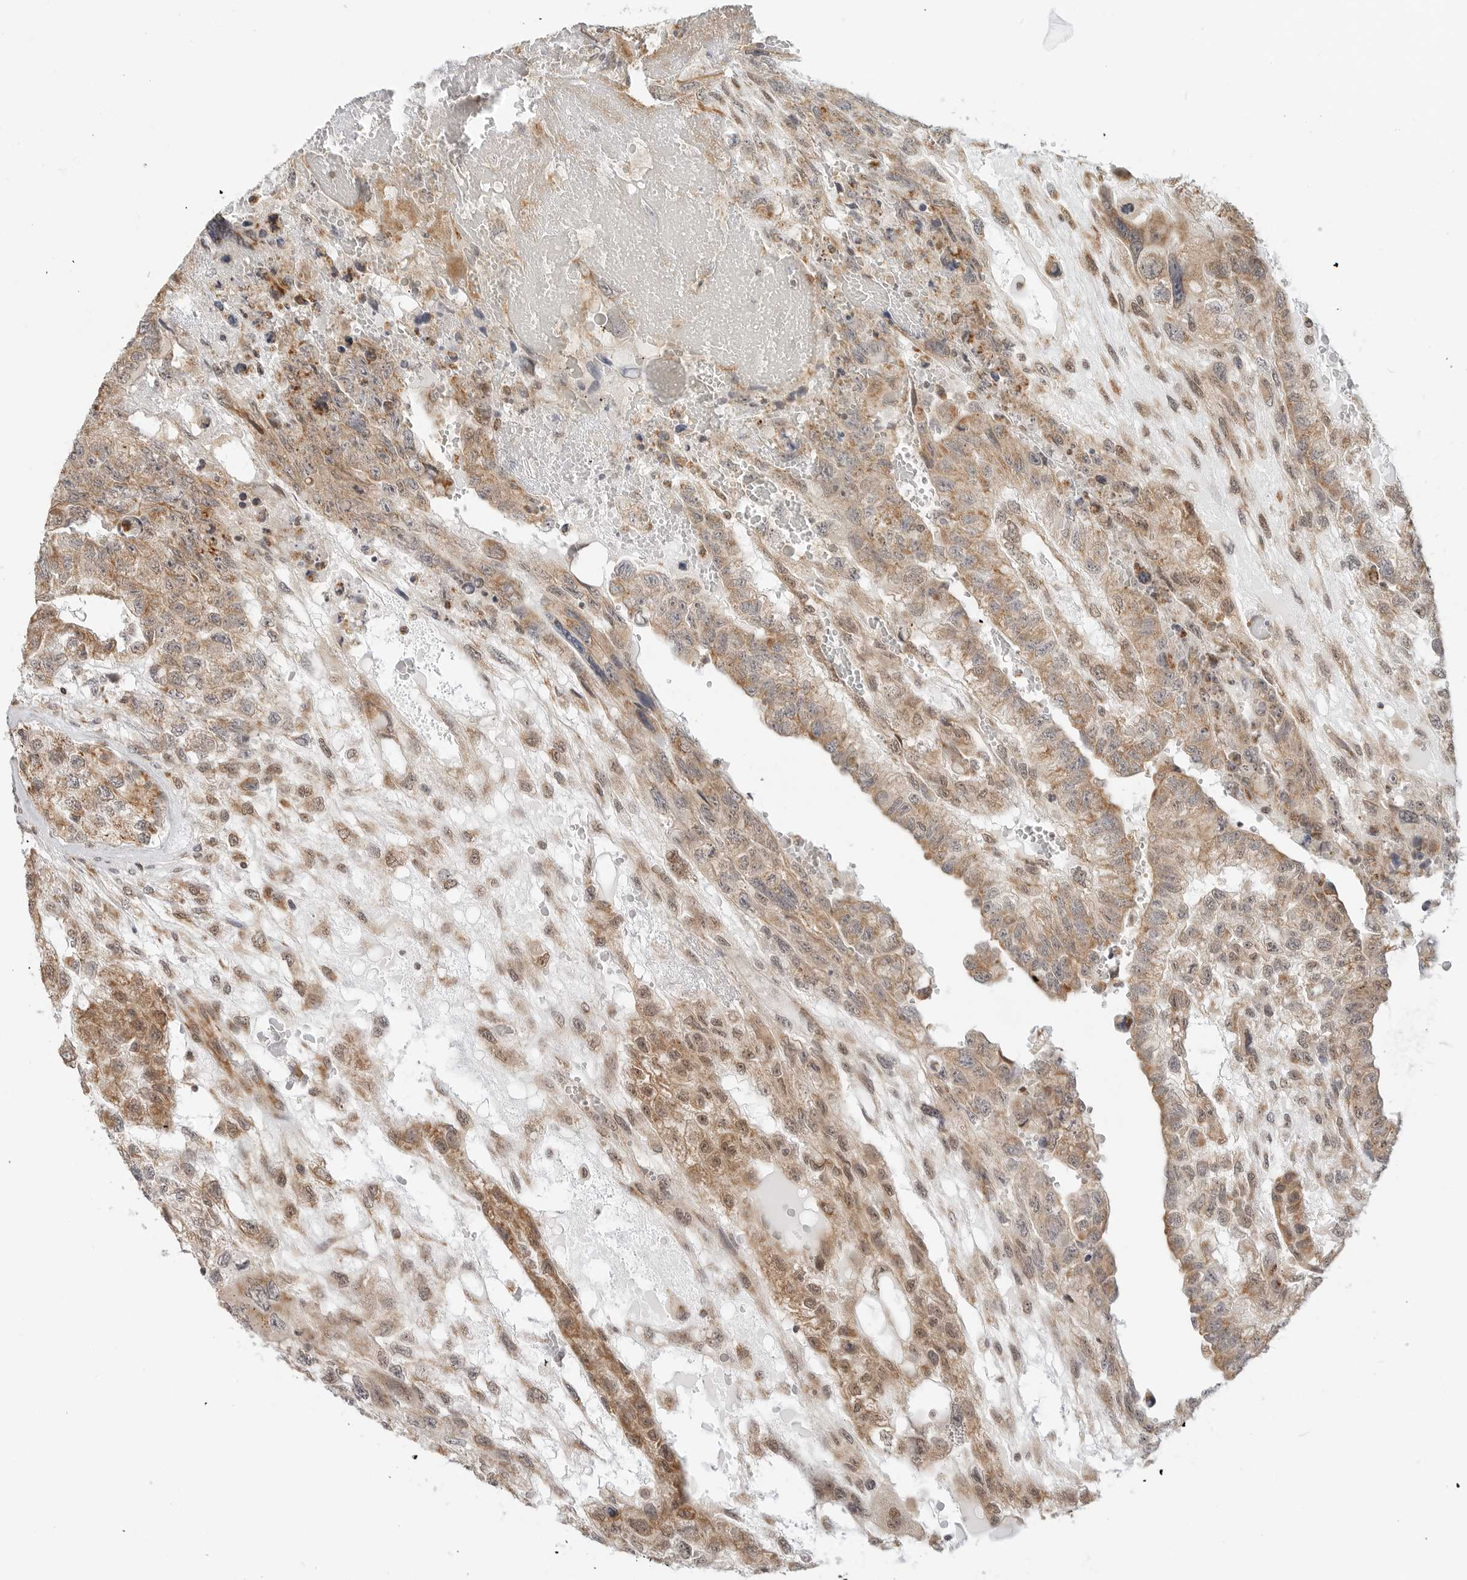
{"staining": {"intensity": "moderate", "quantity": ">75%", "location": "cytoplasmic/membranous,nuclear"}, "tissue": "testis cancer", "cell_type": "Tumor cells", "image_type": "cancer", "snomed": [{"axis": "morphology", "description": "Carcinoma, Embryonal, NOS"}, {"axis": "topography", "description": "Testis"}], "caption": "IHC (DAB) staining of human testis cancer demonstrates moderate cytoplasmic/membranous and nuclear protein positivity in about >75% of tumor cells. Nuclei are stained in blue.", "gene": "POLR3GL", "patient": {"sex": "male", "age": 36}}